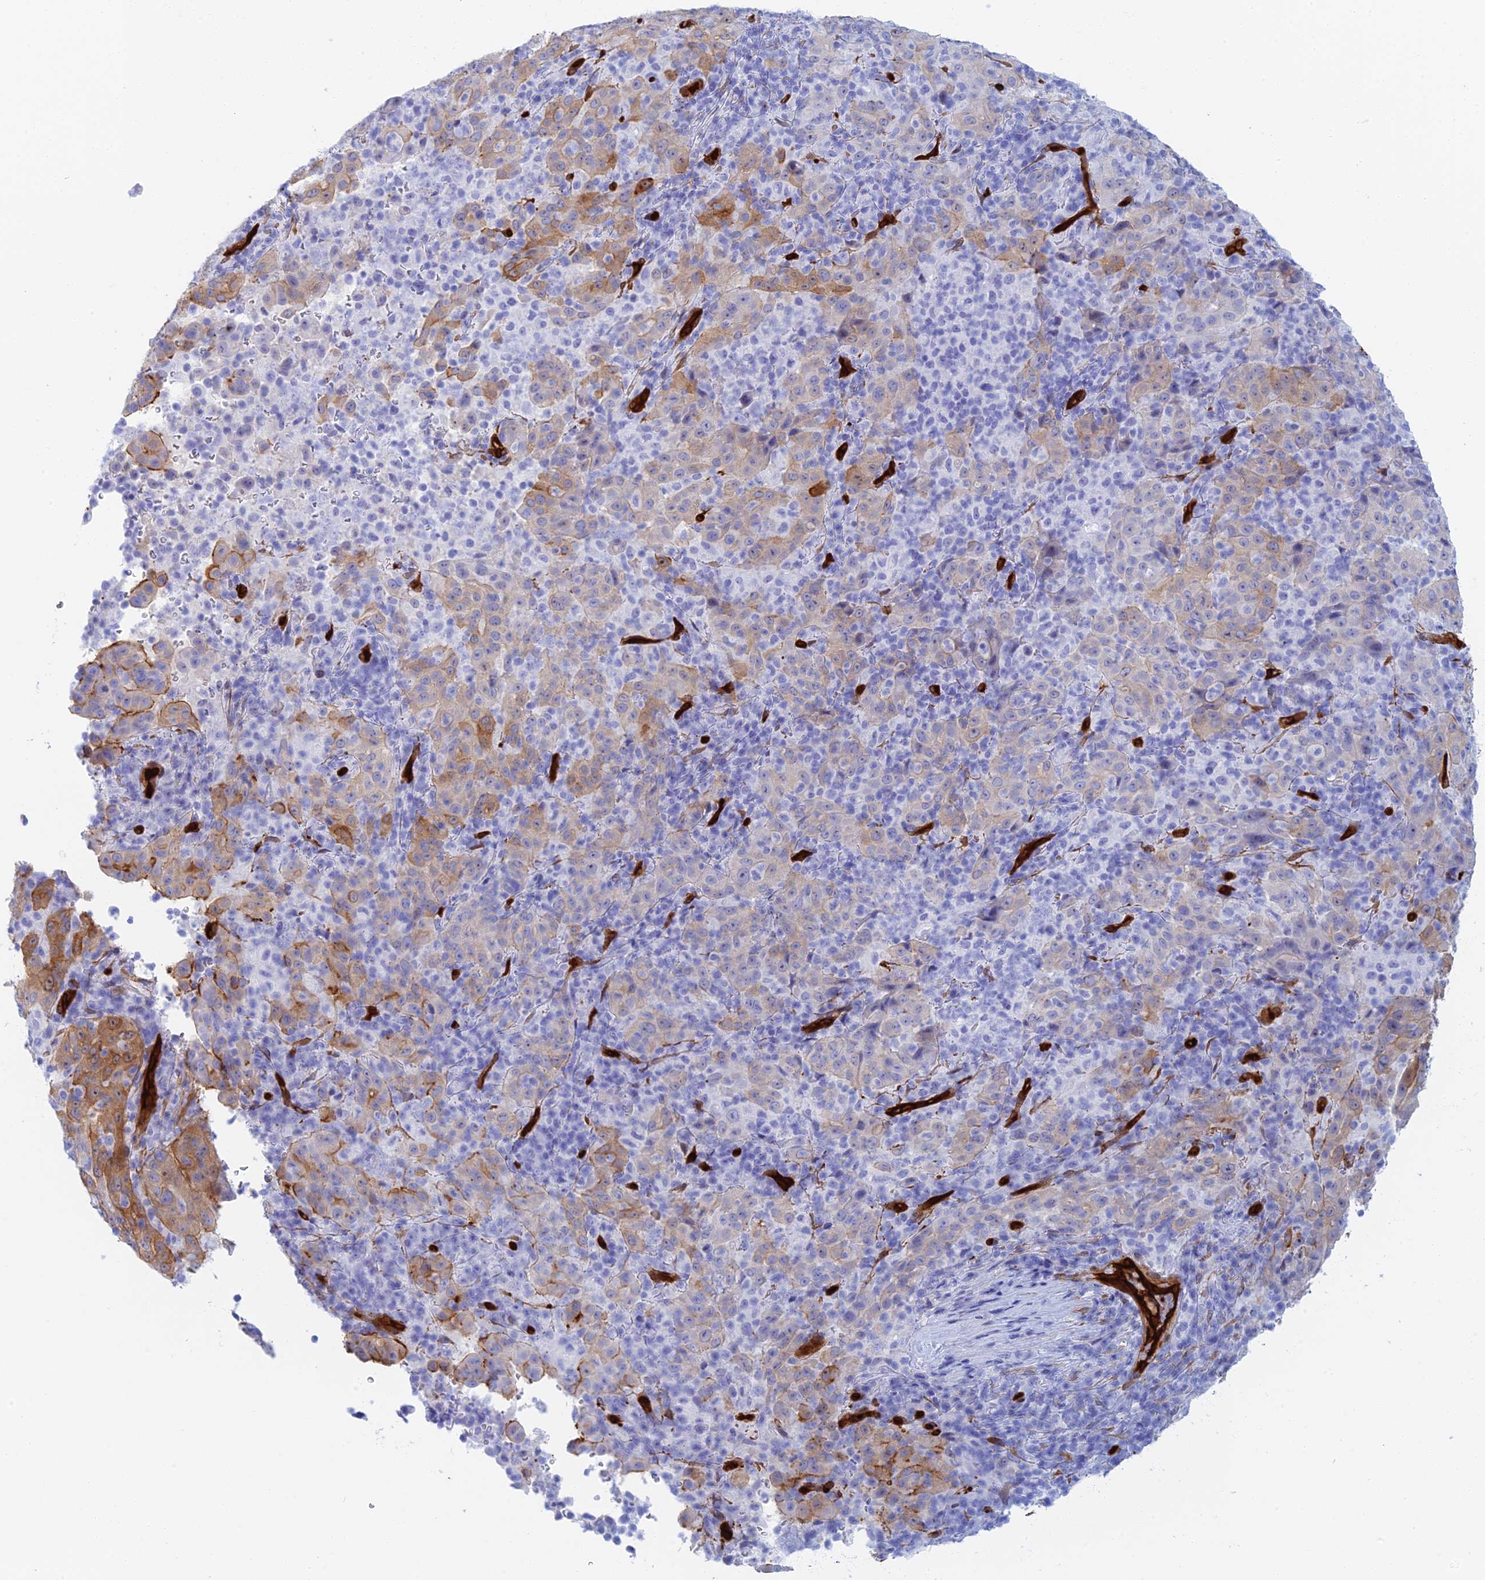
{"staining": {"intensity": "moderate", "quantity": "<25%", "location": "cytoplasmic/membranous"}, "tissue": "pancreatic cancer", "cell_type": "Tumor cells", "image_type": "cancer", "snomed": [{"axis": "morphology", "description": "Adenocarcinoma, NOS"}, {"axis": "topography", "description": "Pancreas"}], "caption": "A low amount of moderate cytoplasmic/membranous expression is seen in approximately <25% of tumor cells in pancreatic cancer (adenocarcinoma) tissue.", "gene": "CRIP2", "patient": {"sex": "male", "age": 63}}